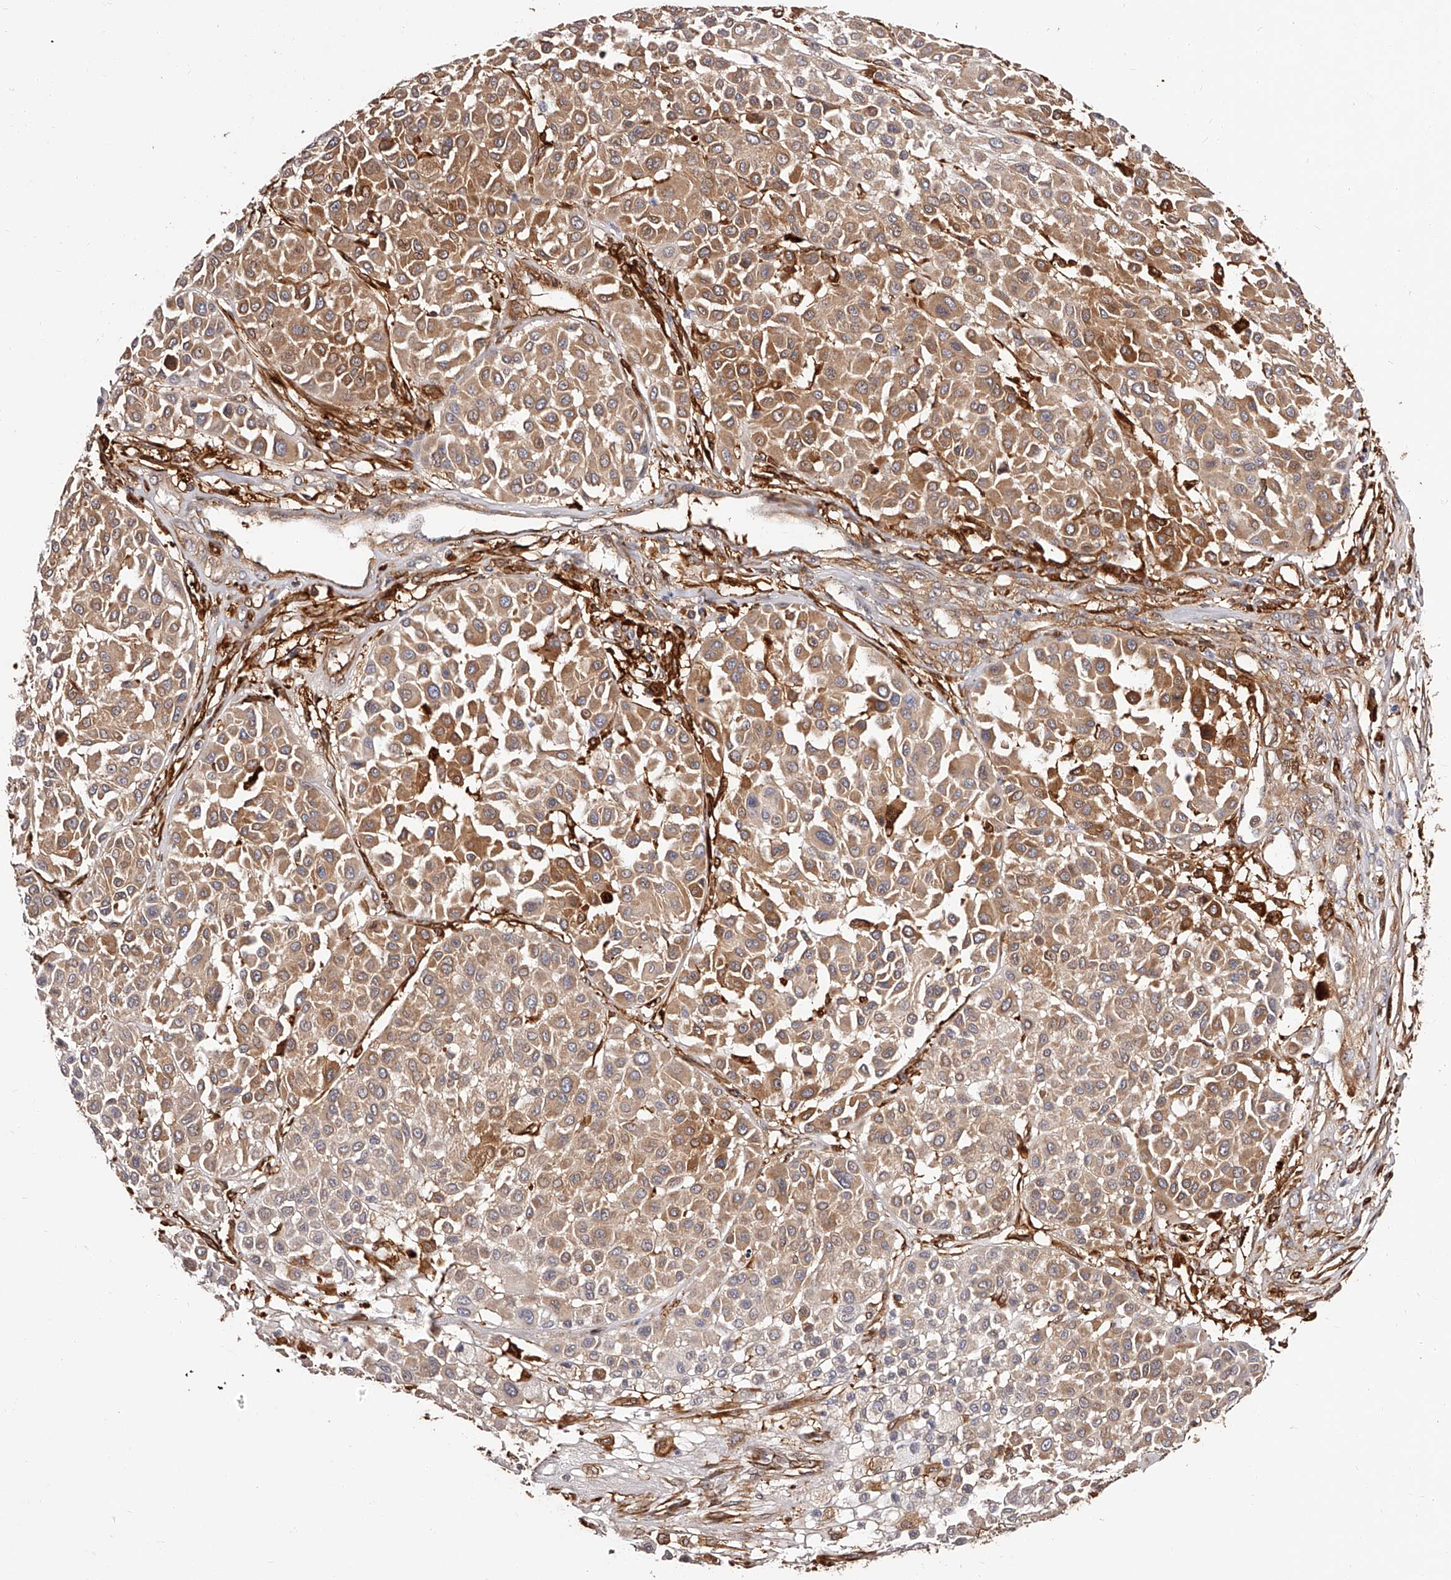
{"staining": {"intensity": "moderate", "quantity": ">75%", "location": "cytoplasmic/membranous"}, "tissue": "melanoma", "cell_type": "Tumor cells", "image_type": "cancer", "snomed": [{"axis": "morphology", "description": "Malignant melanoma, Metastatic site"}, {"axis": "topography", "description": "Soft tissue"}], "caption": "Melanoma stained with DAB immunohistochemistry (IHC) demonstrates medium levels of moderate cytoplasmic/membranous staining in approximately >75% of tumor cells. (DAB = brown stain, brightfield microscopy at high magnification).", "gene": "LAP3", "patient": {"sex": "male", "age": 41}}